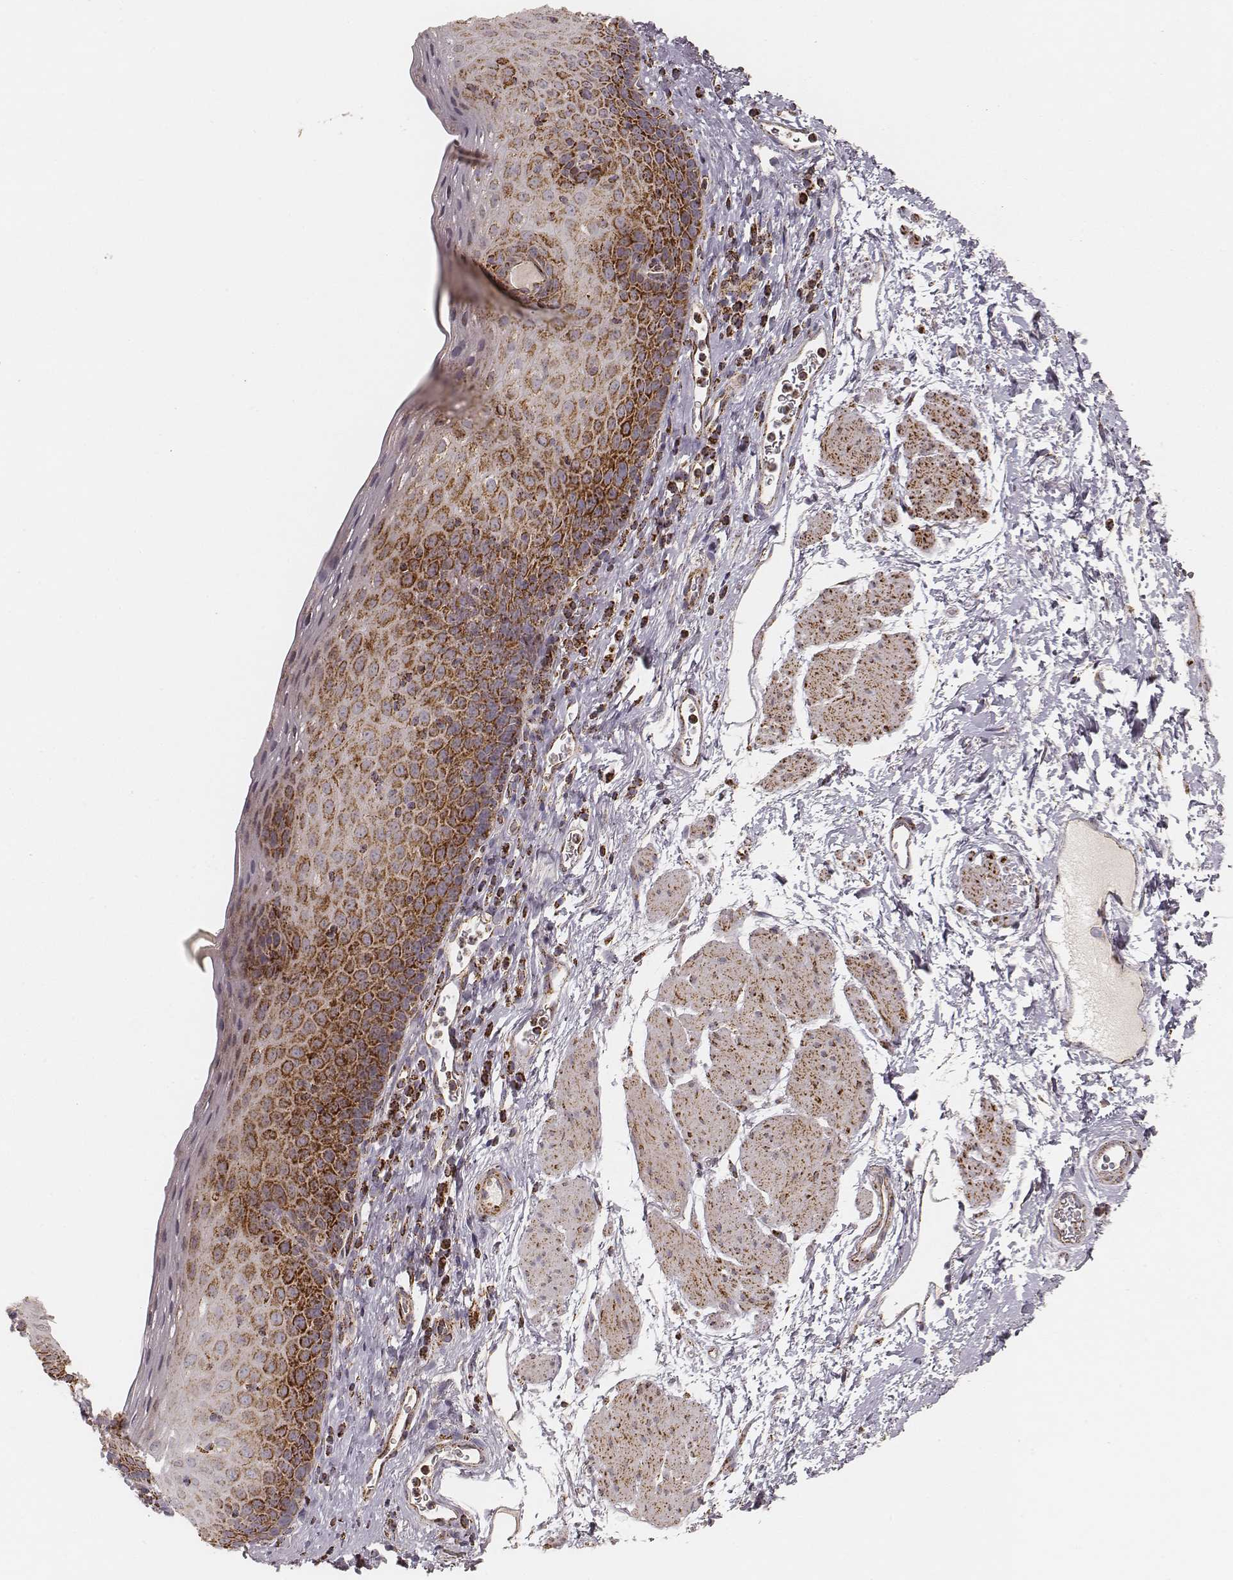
{"staining": {"intensity": "strong", "quantity": ">75%", "location": "cytoplasmic/membranous"}, "tissue": "esophagus", "cell_type": "Squamous epithelial cells", "image_type": "normal", "snomed": [{"axis": "morphology", "description": "Normal tissue, NOS"}, {"axis": "topography", "description": "Esophagus"}], "caption": "Immunohistochemistry staining of unremarkable esophagus, which demonstrates high levels of strong cytoplasmic/membranous positivity in approximately >75% of squamous epithelial cells indicating strong cytoplasmic/membranous protein positivity. The staining was performed using DAB (brown) for protein detection and nuclei were counterstained in hematoxylin (blue).", "gene": "CS", "patient": {"sex": "female", "age": 64}}